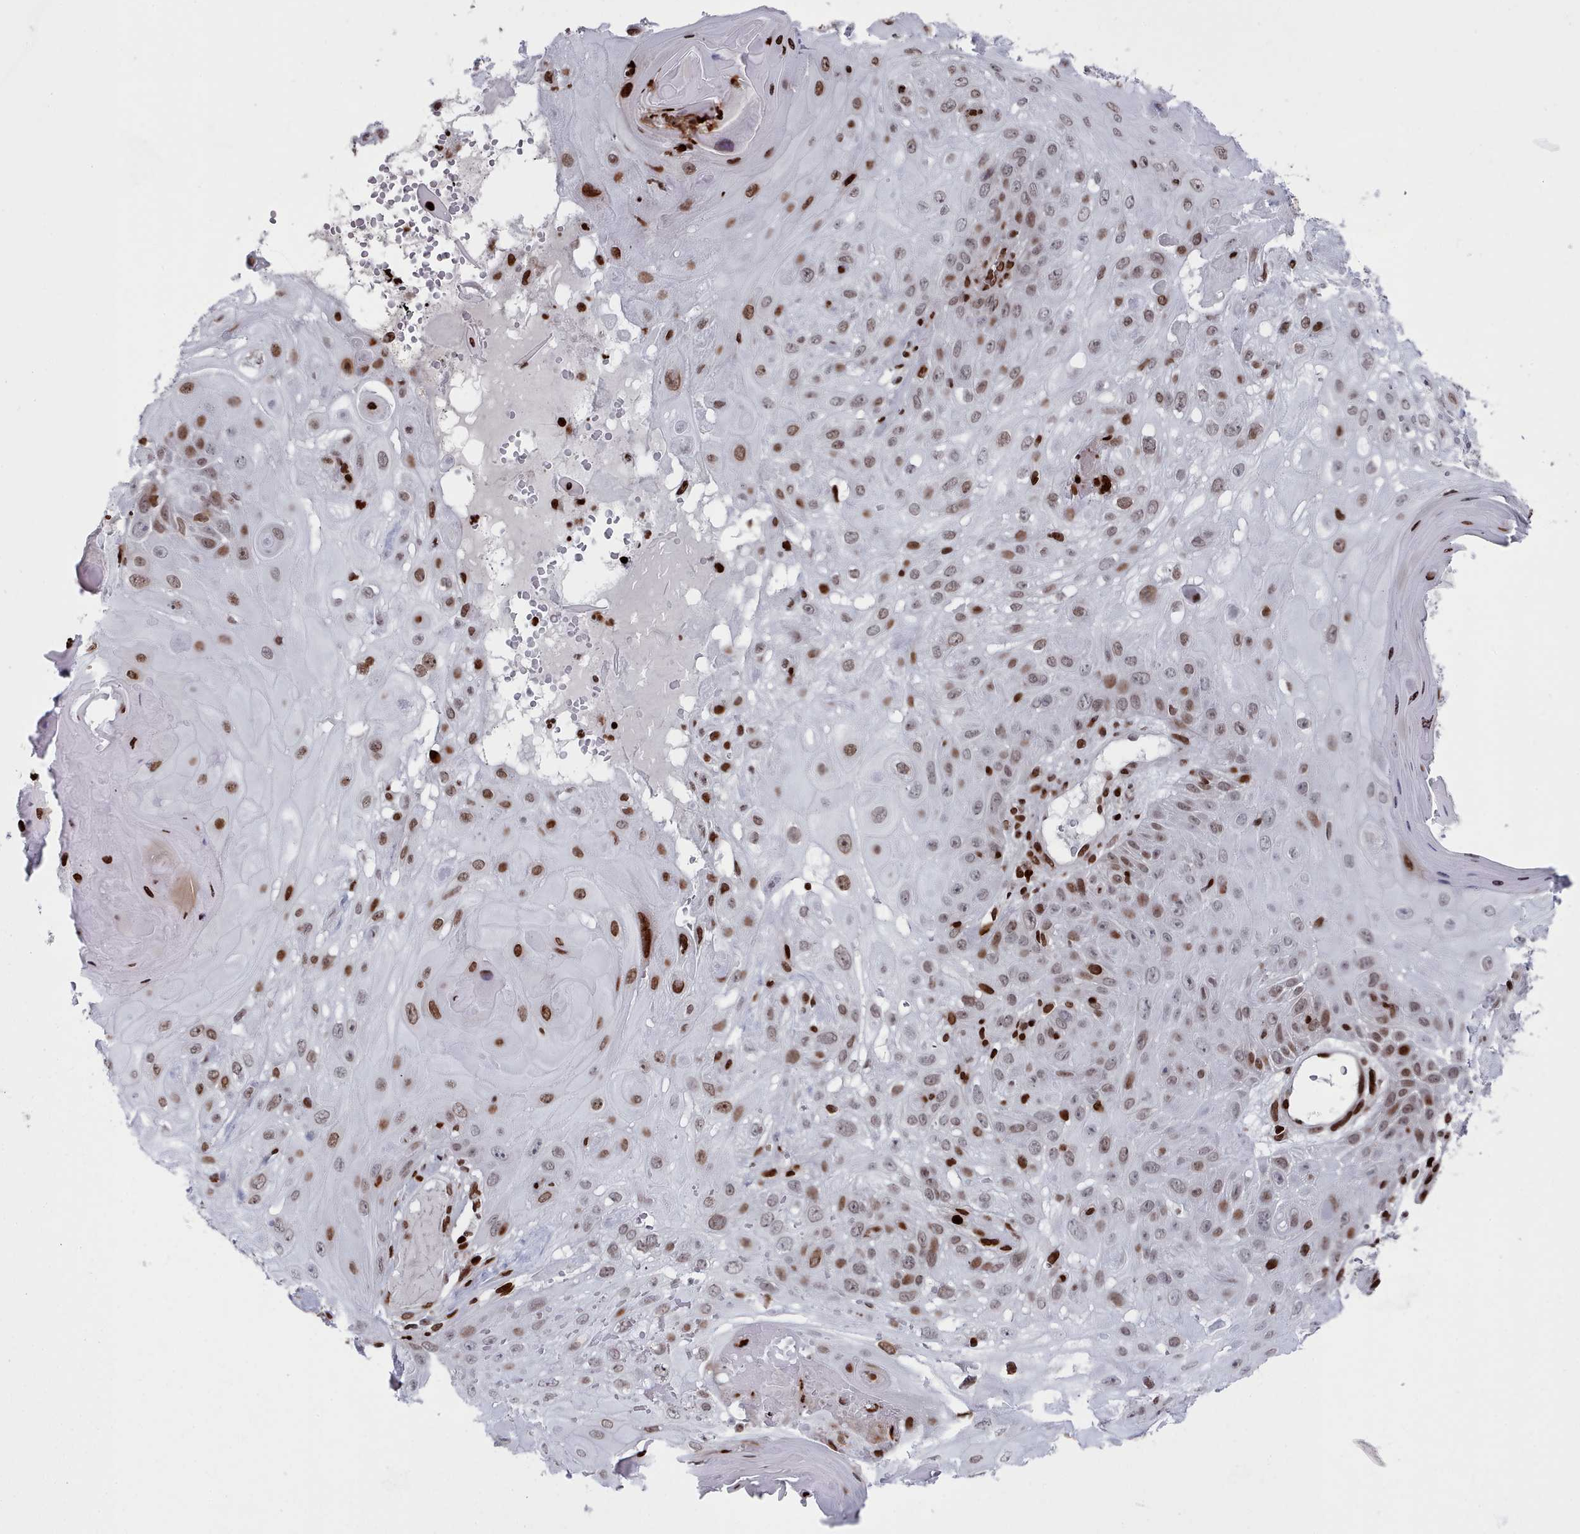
{"staining": {"intensity": "moderate", "quantity": ">75%", "location": "nuclear"}, "tissue": "skin cancer", "cell_type": "Tumor cells", "image_type": "cancer", "snomed": [{"axis": "morphology", "description": "Normal tissue, NOS"}, {"axis": "morphology", "description": "Squamous cell carcinoma, NOS"}, {"axis": "topography", "description": "Skin"}, {"axis": "topography", "description": "Cartilage tissue"}], "caption": "Human skin cancer stained with a protein marker shows moderate staining in tumor cells.", "gene": "PCDHB12", "patient": {"sex": "female", "age": 79}}